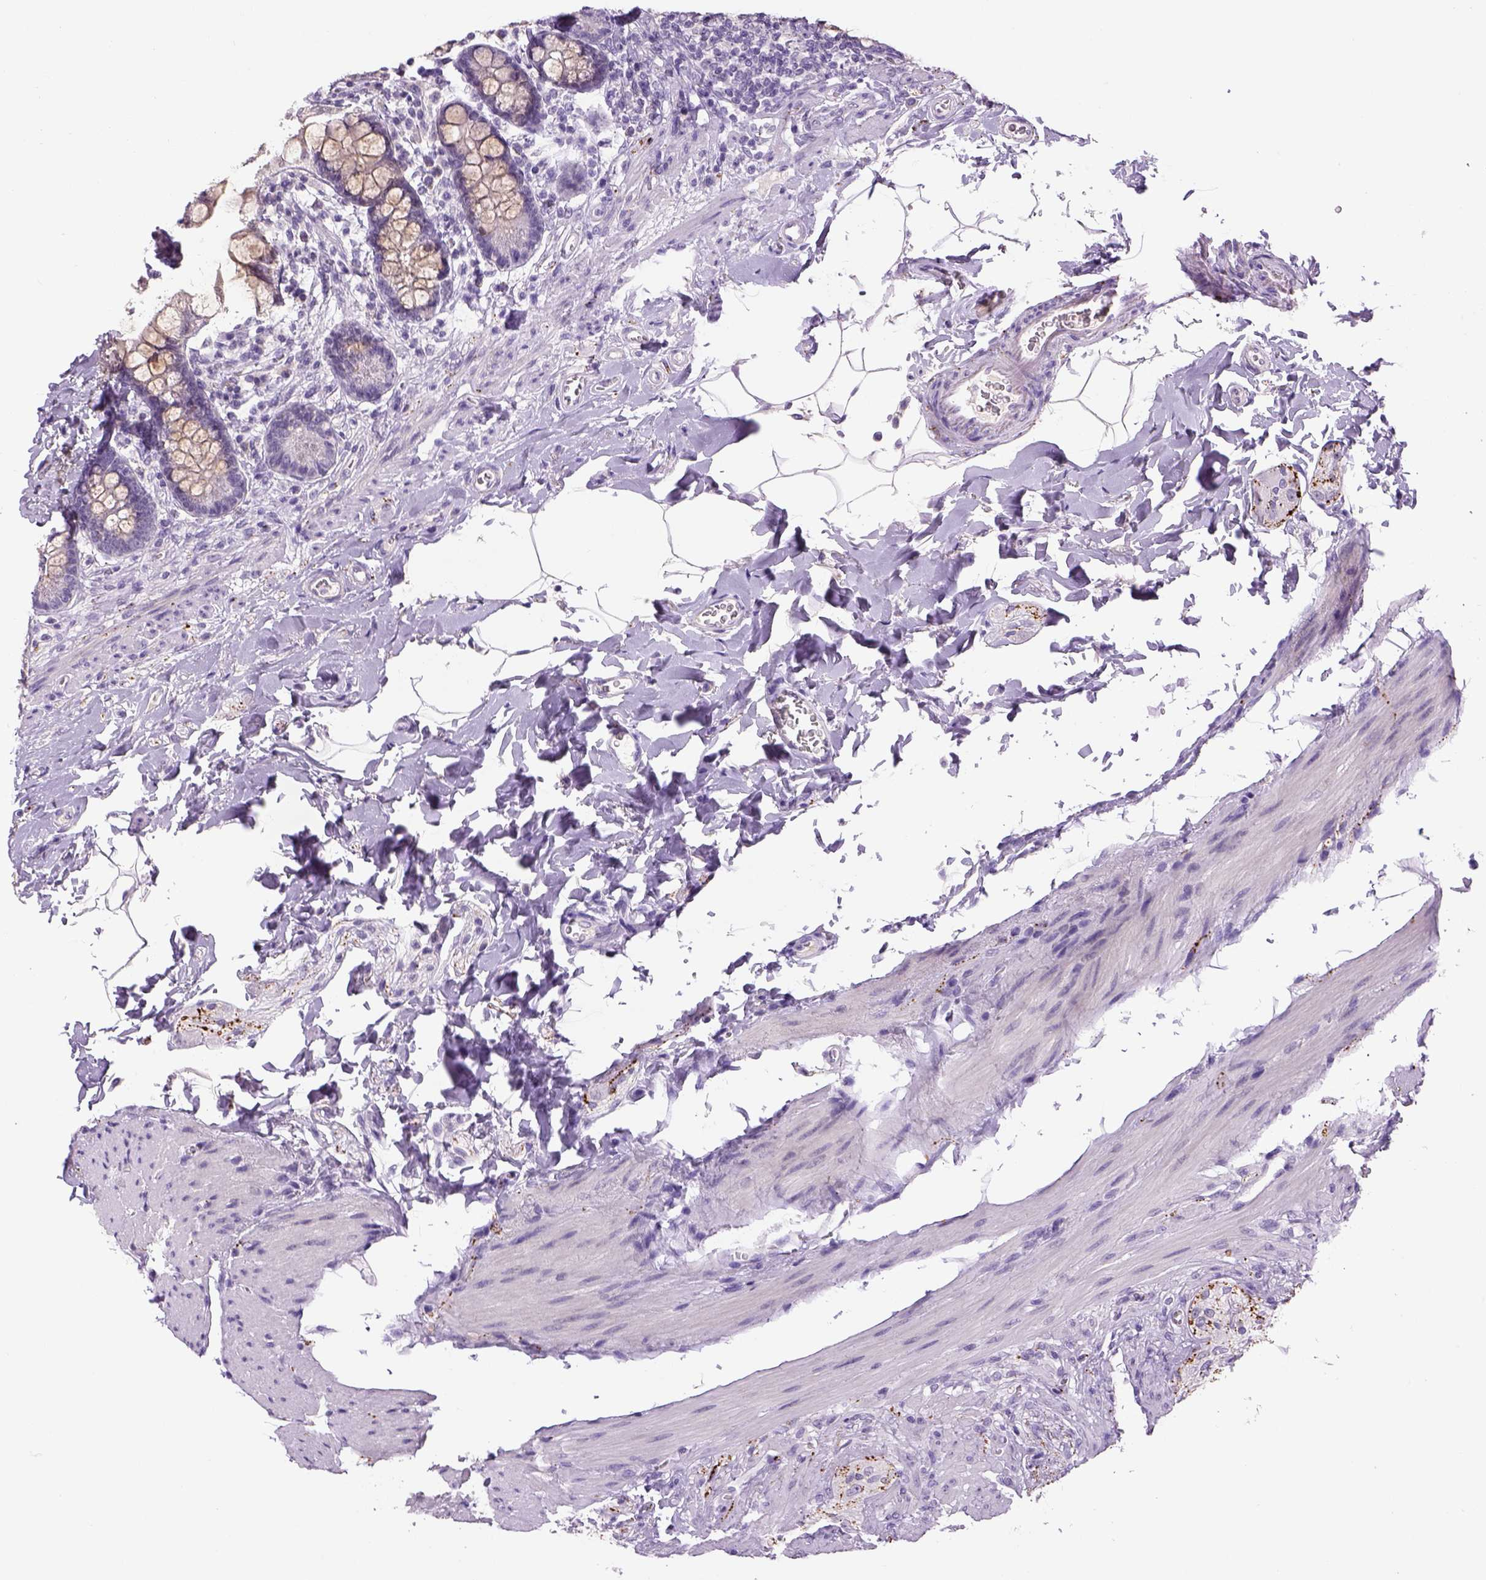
{"staining": {"intensity": "weak", "quantity": "<25%", "location": "cytoplasmic/membranous"}, "tissue": "small intestine", "cell_type": "Glandular cells", "image_type": "normal", "snomed": [{"axis": "morphology", "description": "Normal tissue, NOS"}, {"axis": "topography", "description": "Small intestine"}], "caption": "Glandular cells show no significant protein expression in normal small intestine. (DAB (3,3'-diaminobenzidine) IHC visualized using brightfield microscopy, high magnification).", "gene": "DBH", "patient": {"sex": "female", "age": 56}}